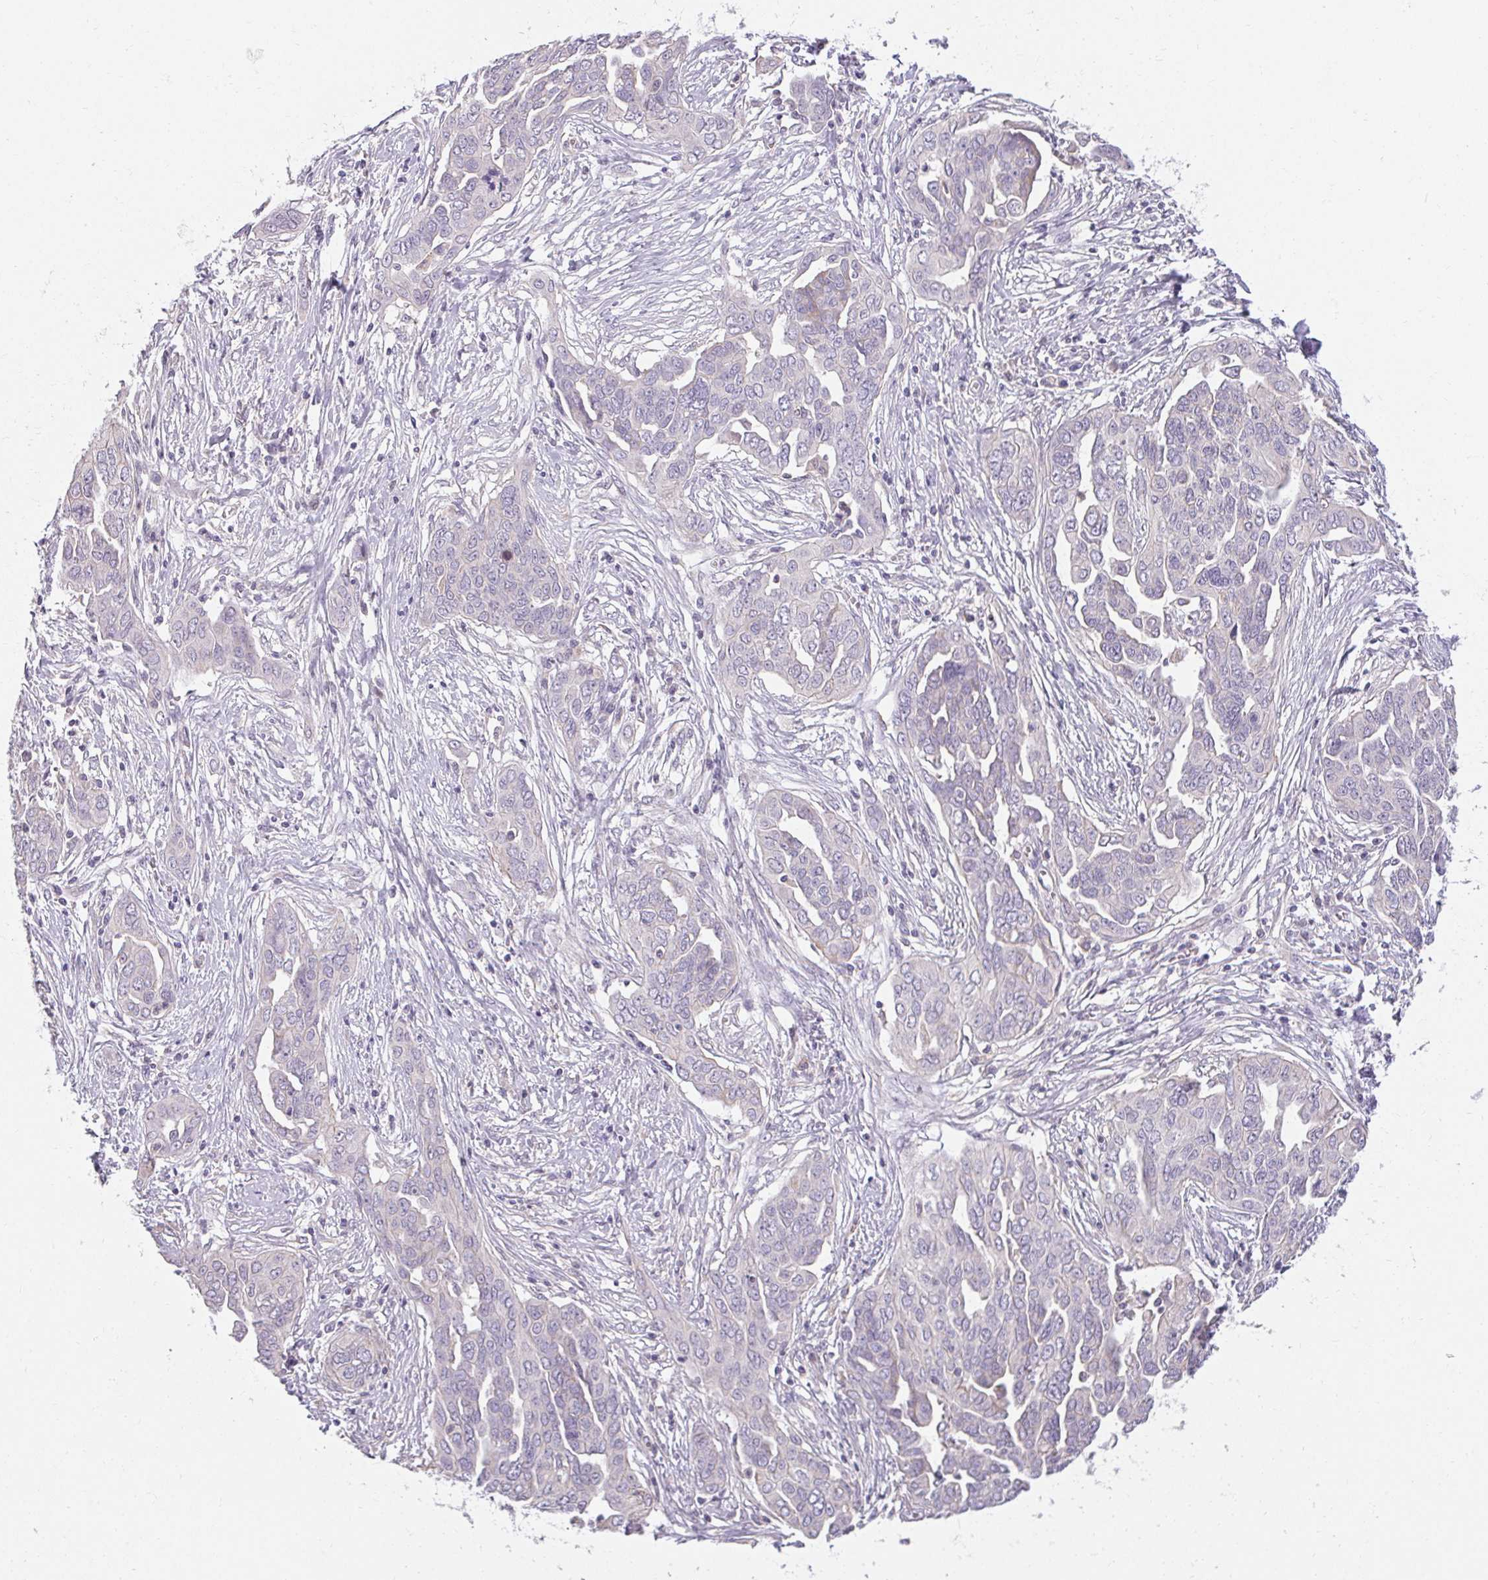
{"staining": {"intensity": "negative", "quantity": "none", "location": "none"}, "tissue": "ovarian cancer", "cell_type": "Tumor cells", "image_type": "cancer", "snomed": [{"axis": "morphology", "description": "Cystadenocarcinoma, serous, NOS"}, {"axis": "topography", "description": "Ovary"}], "caption": "Tumor cells are negative for brown protein staining in serous cystadenocarcinoma (ovarian).", "gene": "TMEM52B", "patient": {"sex": "female", "age": 59}}